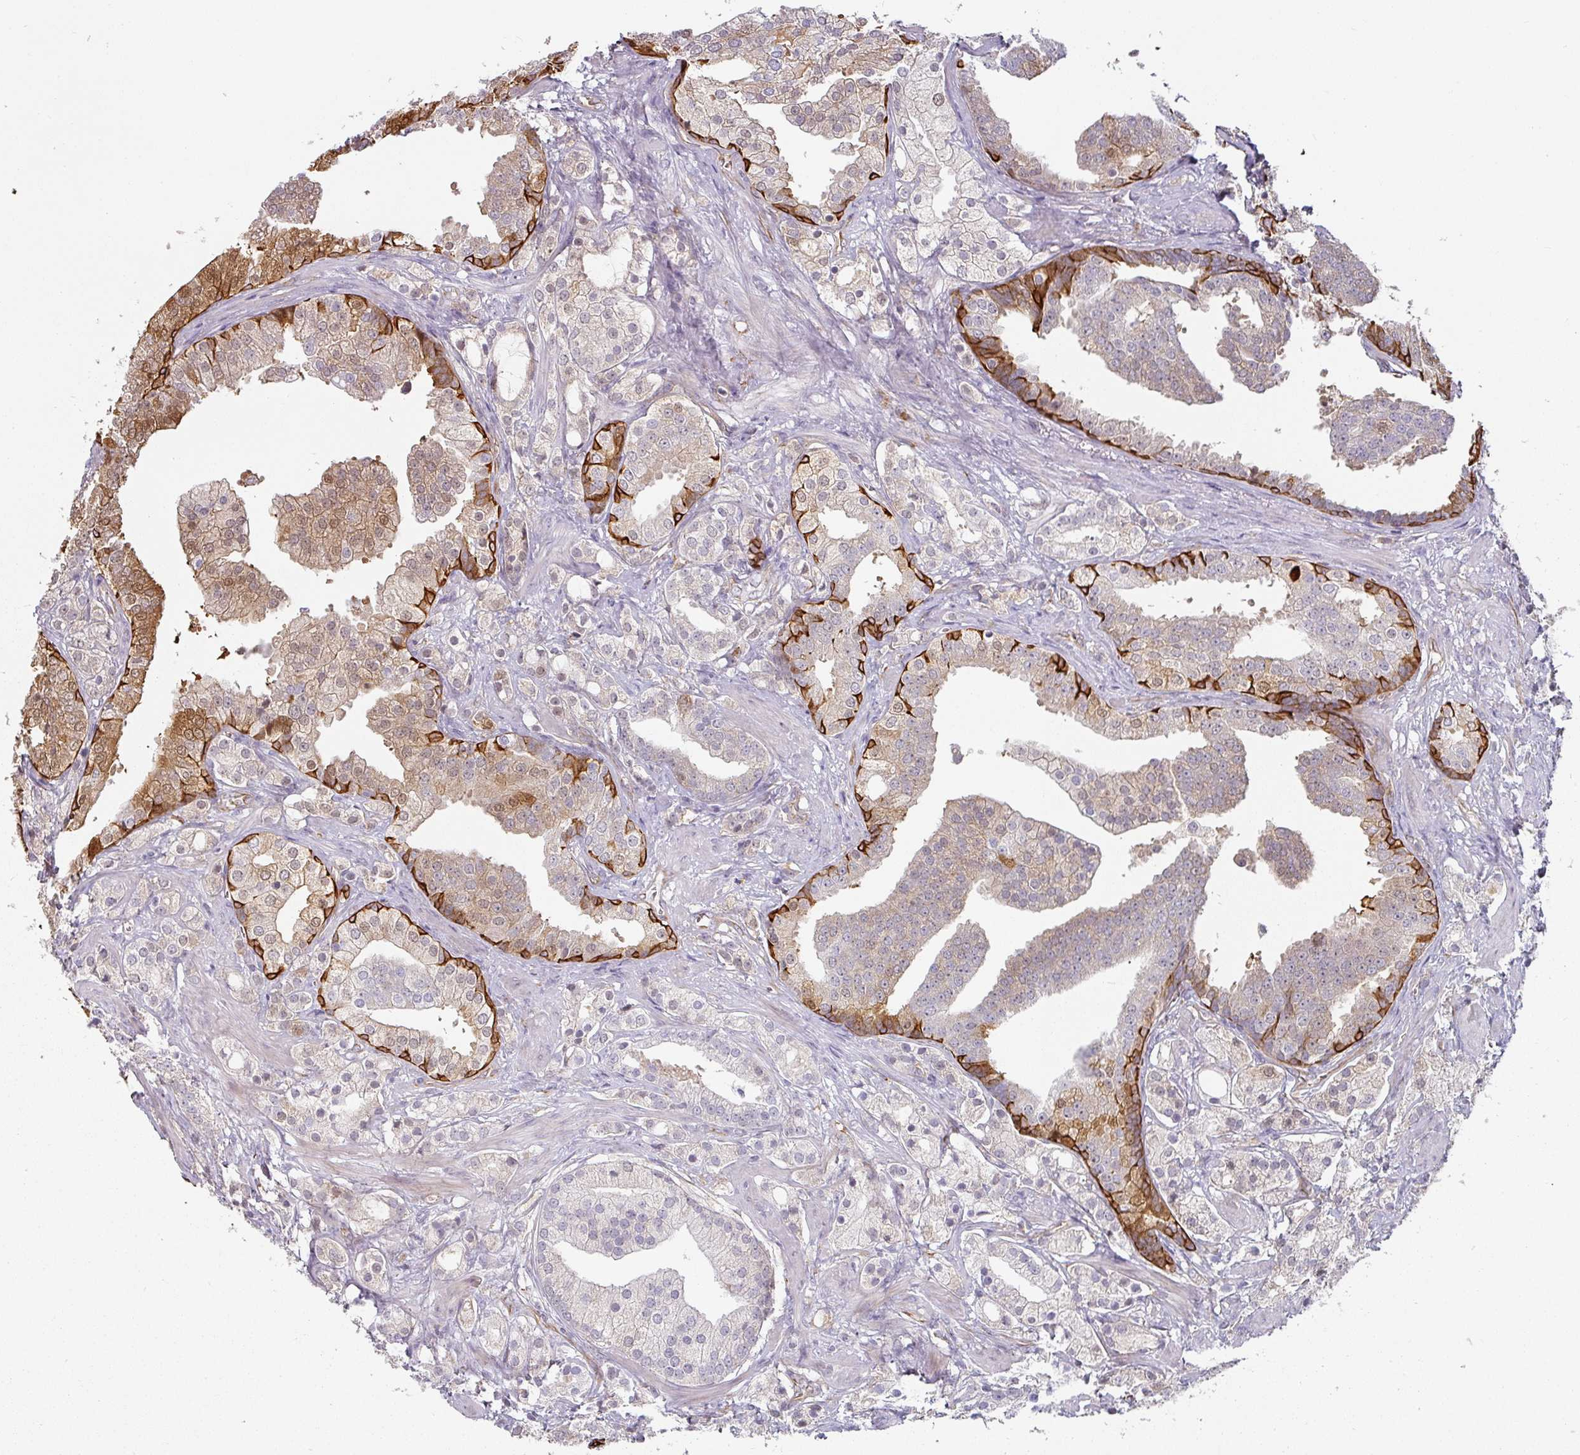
{"staining": {"intensity": "weak", "quantity": "<25%", "location": "cytoplasmic/membranous"}, "tissue": "prostate cancer", "cell_type": "Tumor cells", "image_type": "cancer", "snomed": [{"axis": "morphology", "description": "Adenocarcinoma, High grade"}, {"axis": "topography", "description": "Prostate"}], "caption": "IHC of human prostate cancer shows no staining in tumor cells.", "gene": "CEP78", "patient": {"sex": "male", "age": 50}}